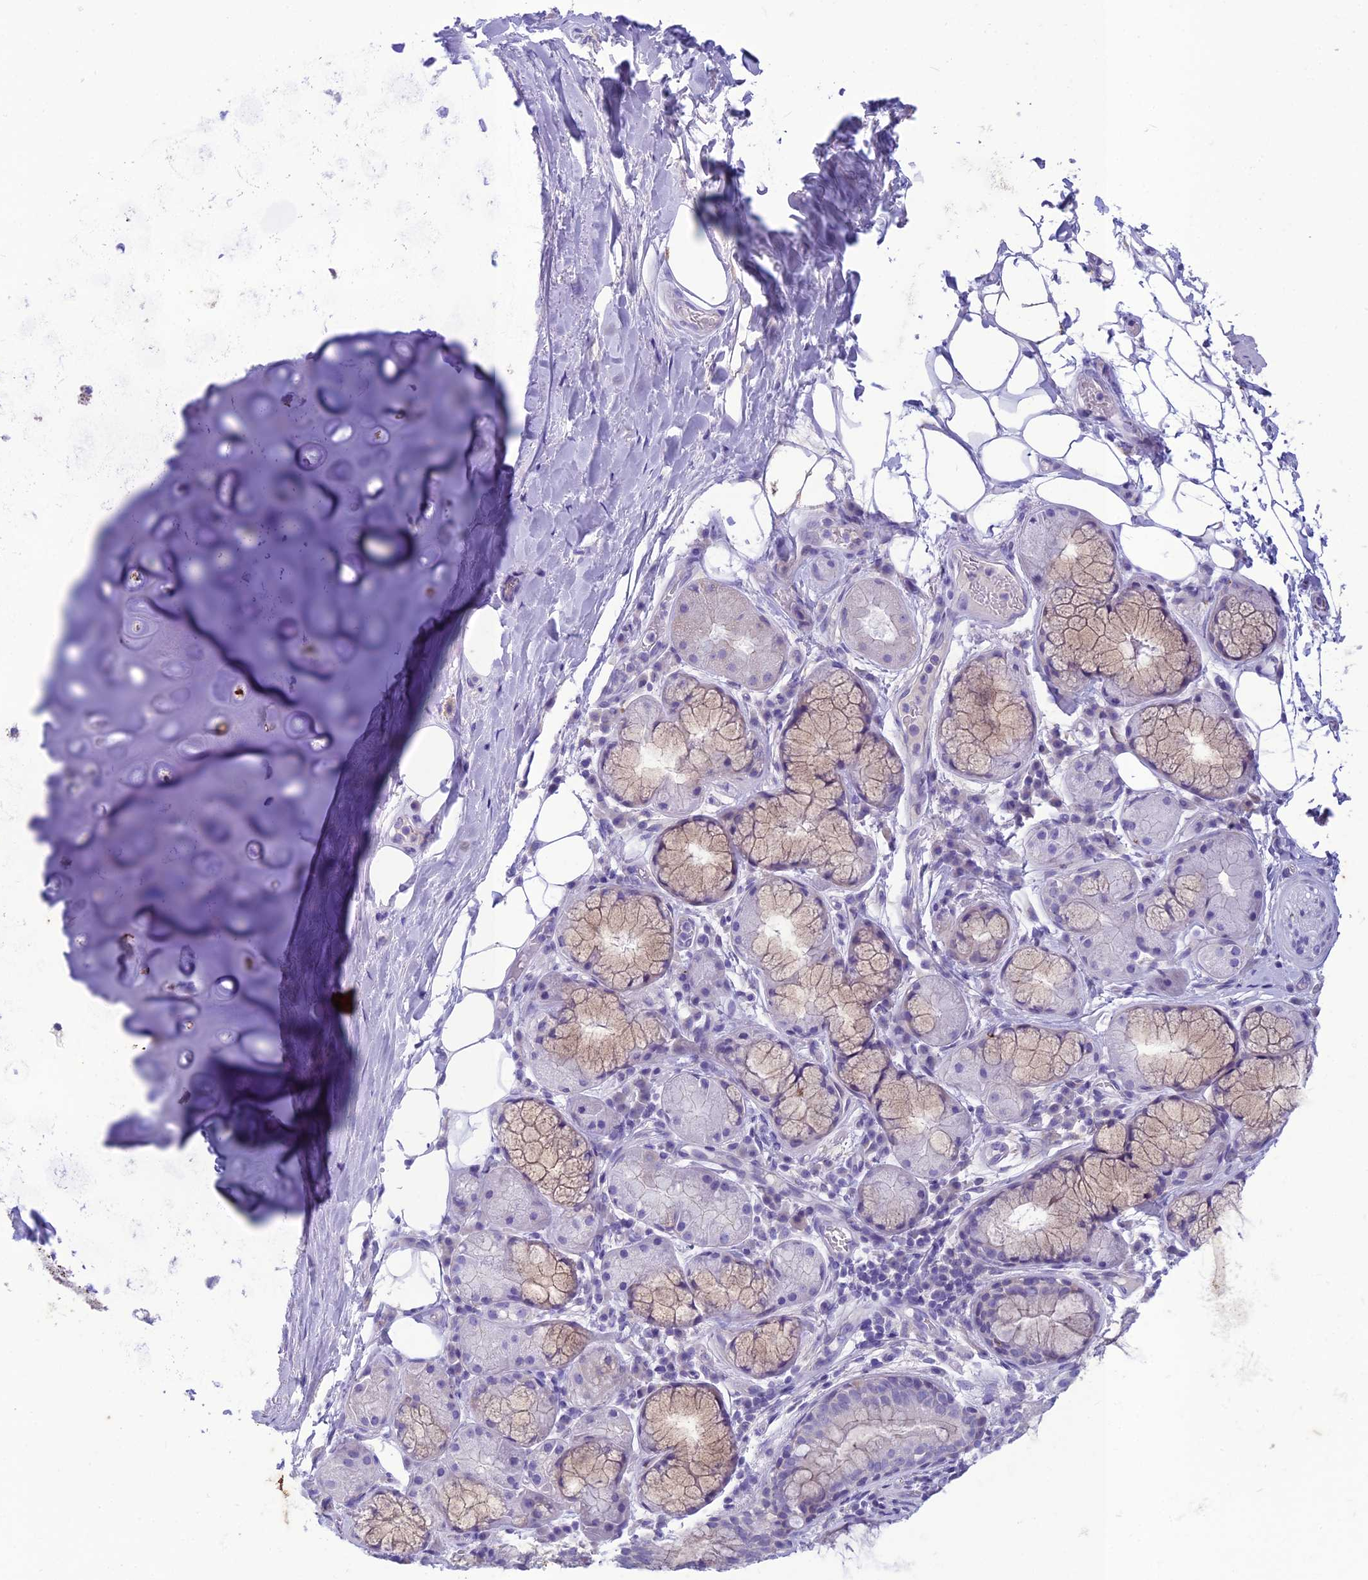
{"staining": {"intensity": "moderate", "quantity": "25%-75%", "location": "cytoplasmic/membranous"}, "tissue": "adipose tissue", "cell_type": "Adipocytes", "image_type": "normal", "snomed": [{"axis": "morphology", "description": "Normal tissue, NOS"}, {"axis": "topography", "description": "Lymph node"}, {"axis": "topography", "description": "Cartilage tissue"}, {"axis": "topography", "description": "Bronchus"}], "caption": "An immunohistochemistry (IHC) micrograph of benign tissue is shown. Protein staining in brown labels moderate cytoplasmic/membranous positivity in adipose tissue within adipocytes. (DAB (3,3'-diaminobenzidine) = brown stain, brightfield microscopy at high magnification).", "gene": "IFT172", "patient": {"sex": "male", "age": 63}}